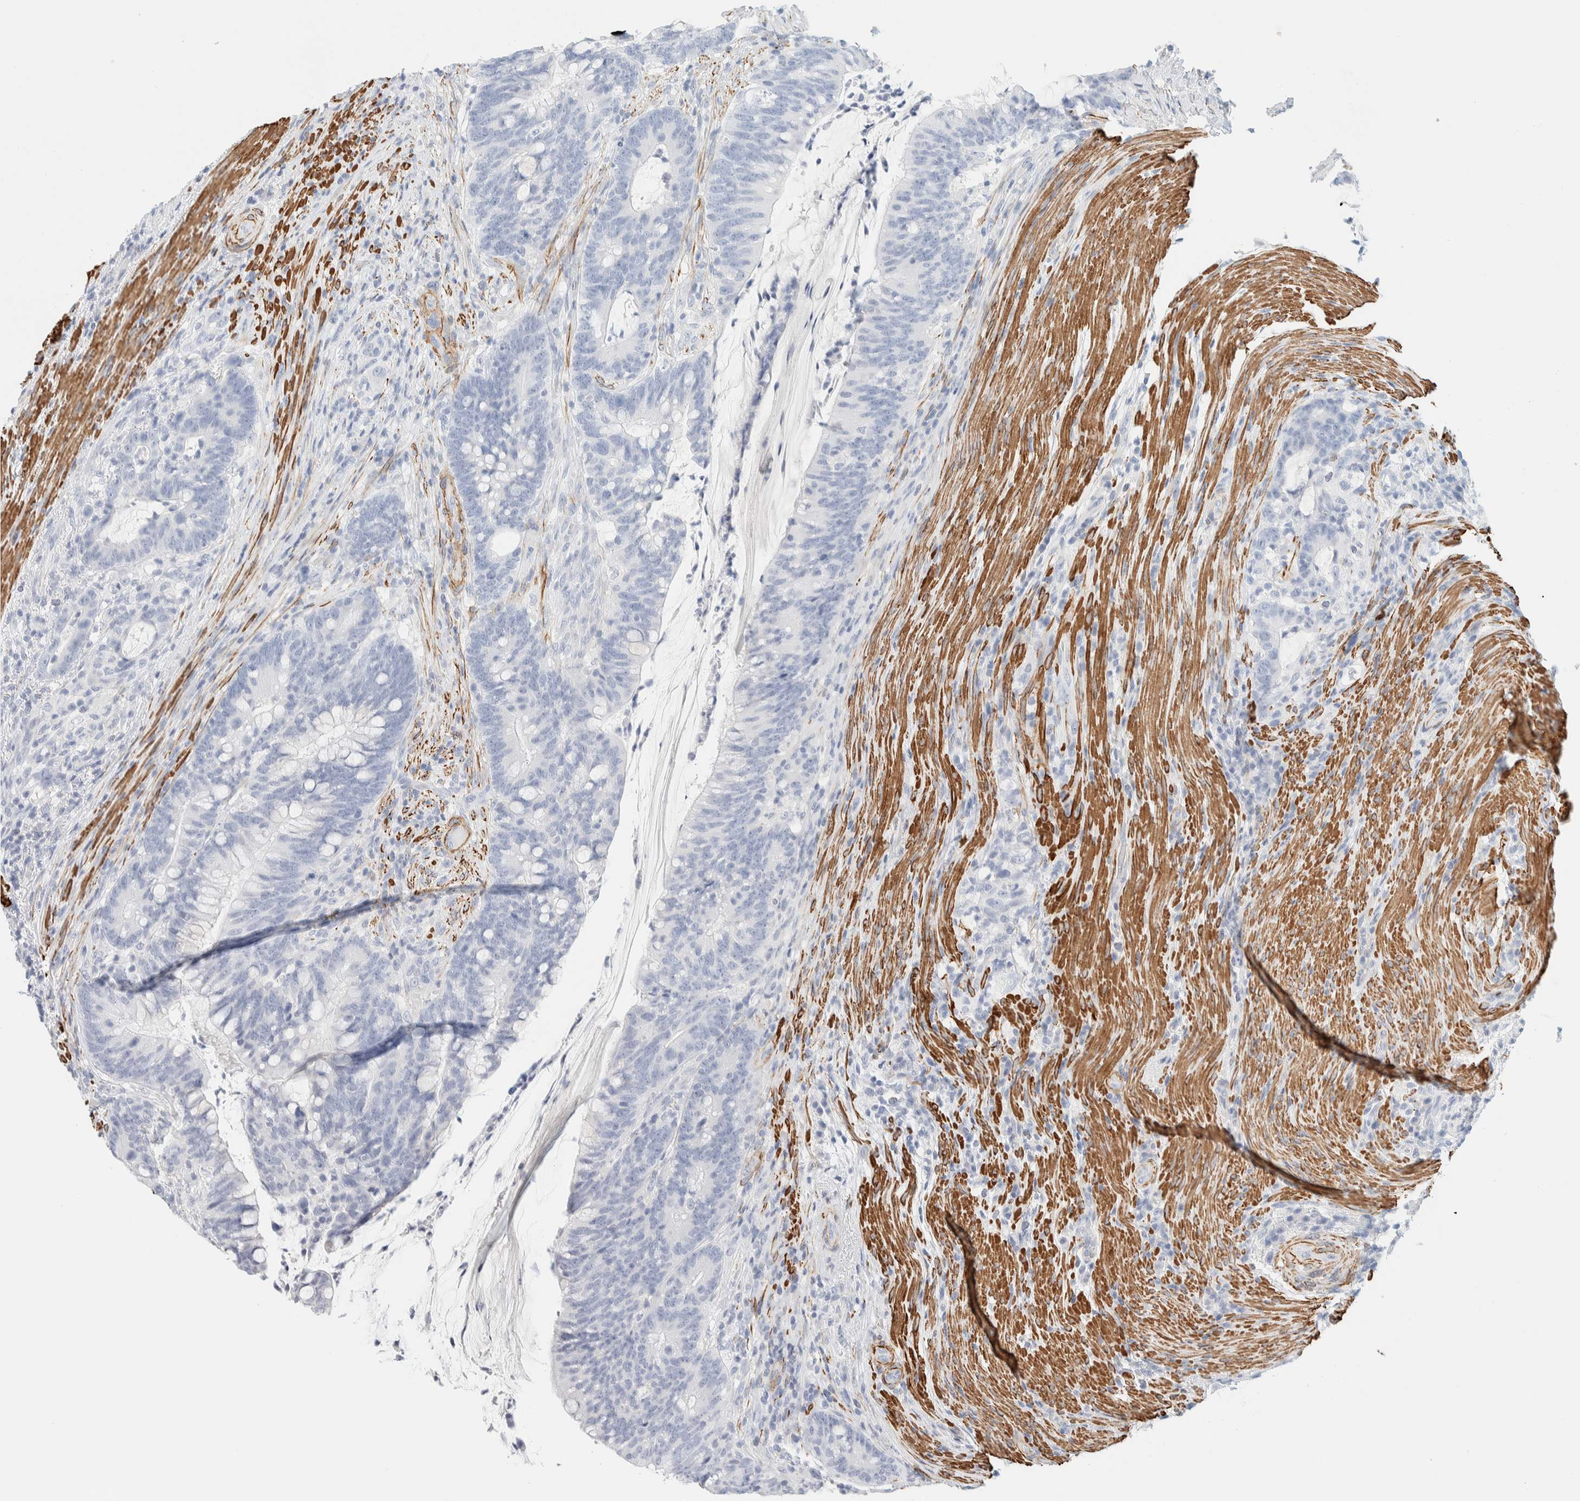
{"staining": {"intensity": "negative", "quantity": "none", "location": "none"}, "tissue": "colorectal cancer", "cell_type": "Tumor cells", "image_type": "cancer", "snomed": [{"axis": "morphology", "description": "Adenocarcinoma, NOS"}, {"axis": "topography", "description": "Colon"}], "caption": "Immunohistochemical staining of colorectal cancer demonstrates no significant expression in tumor cells.", "gene": "AFMID", "patient": {"sex": "female", "age": 66}}